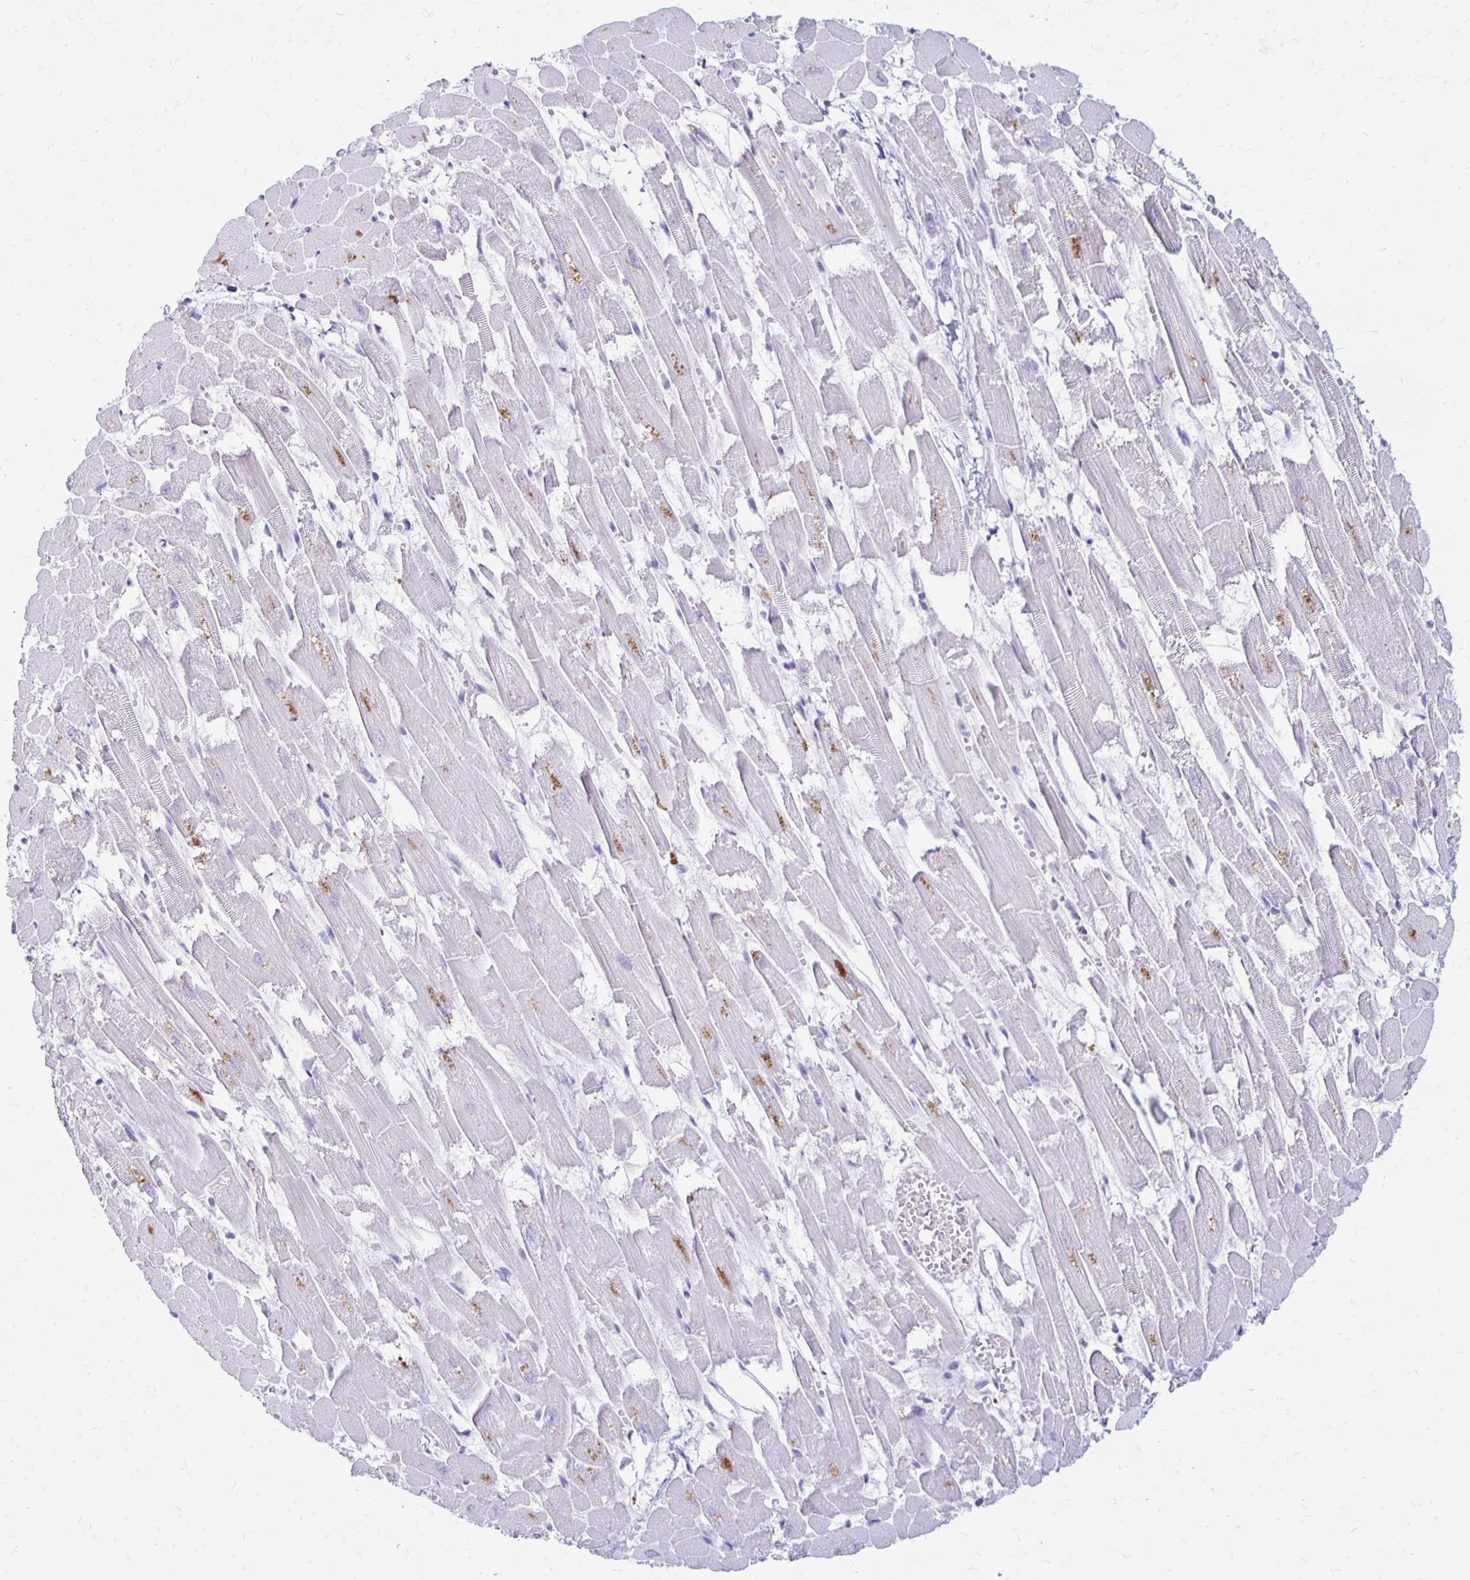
{"staining": {"intensity": "moderate", "quantity": "<25%", "location": "cytoplasmic/membranous"}, "tissue": "heart muscle", "cell_type": "Cardiomyocytes", "image_type": "normal", "snomed": [{"axis": "morphology", "description": "Normal tissue, NOS"}, {"axis": "topography", "description": "Heart"}], "caption": "Cardiomyocytes display low levels of moderate cytoplasmic/membranous positivity in about <25% of cells in benign human heart muscle. (Stains: DAB (3,3'-diaminobenzidine) in brown, nuclei in blue, Microscopy: brightfield microscopy at high magnification).", "gene": "RYR1", "patient": {"sex": "female", "age": 52}}